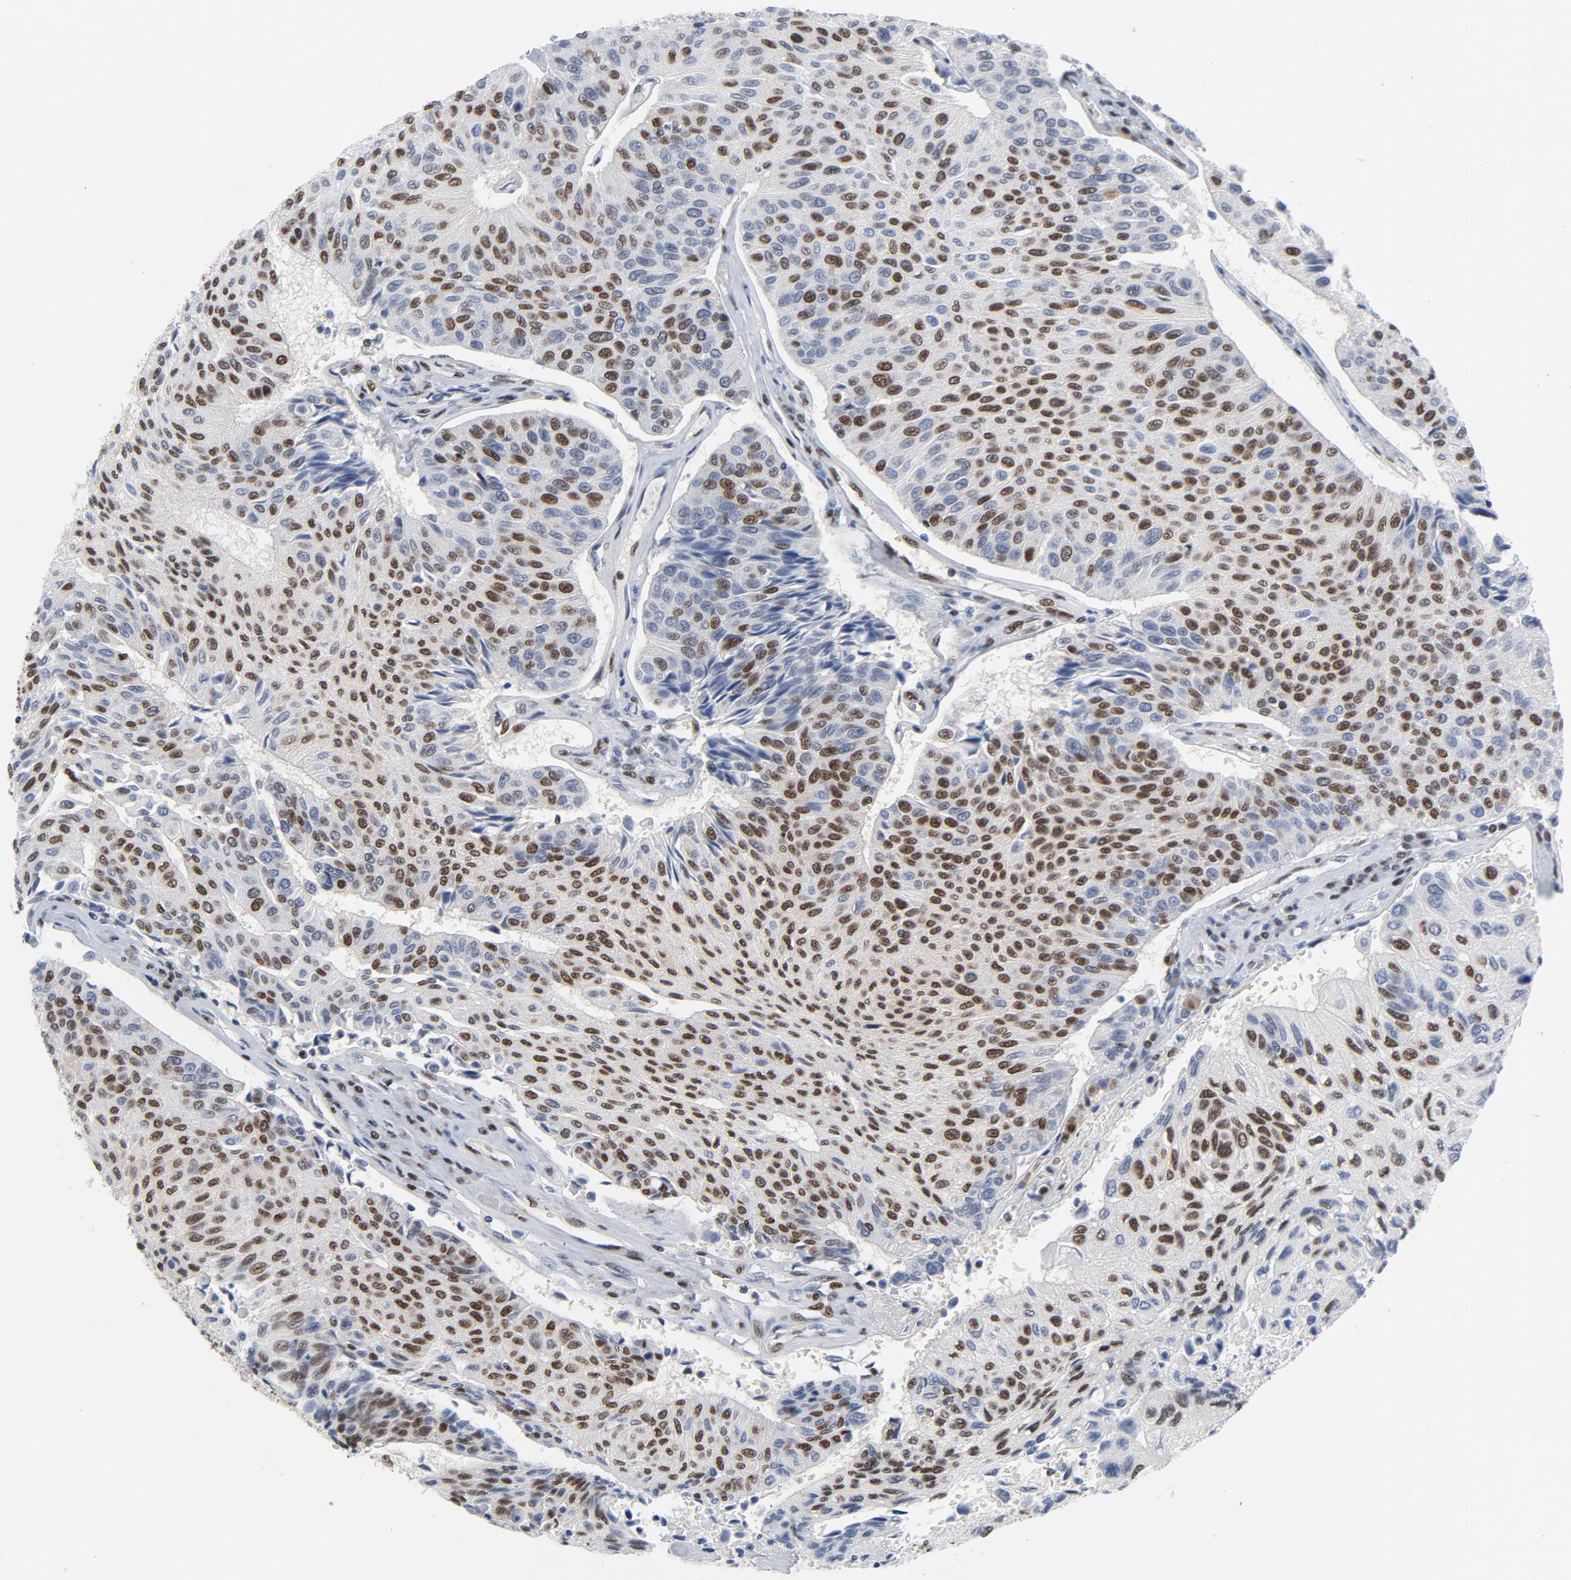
{"staining": {"intensity": "moderate", "quantity": ">75%", "location": "nuclear"}, "tissue": "urothelial cancer", "cell_type": "Tumor cells", "image_type": "cancer", "snomed": [{"axis": "morphology", "description": "Urothelial carcinoma, High grade"}, {"axis": "topography", "description": "Urinary bladder"}], "caption": "Immunohistochemical staining of high-grade urothelial carcinoma exhibits medium levels of moderate nuclear staining in approximately >75% of tumor cells.", "gene": "CSTF2", "patient": {"sex": "male", "age": 66}}